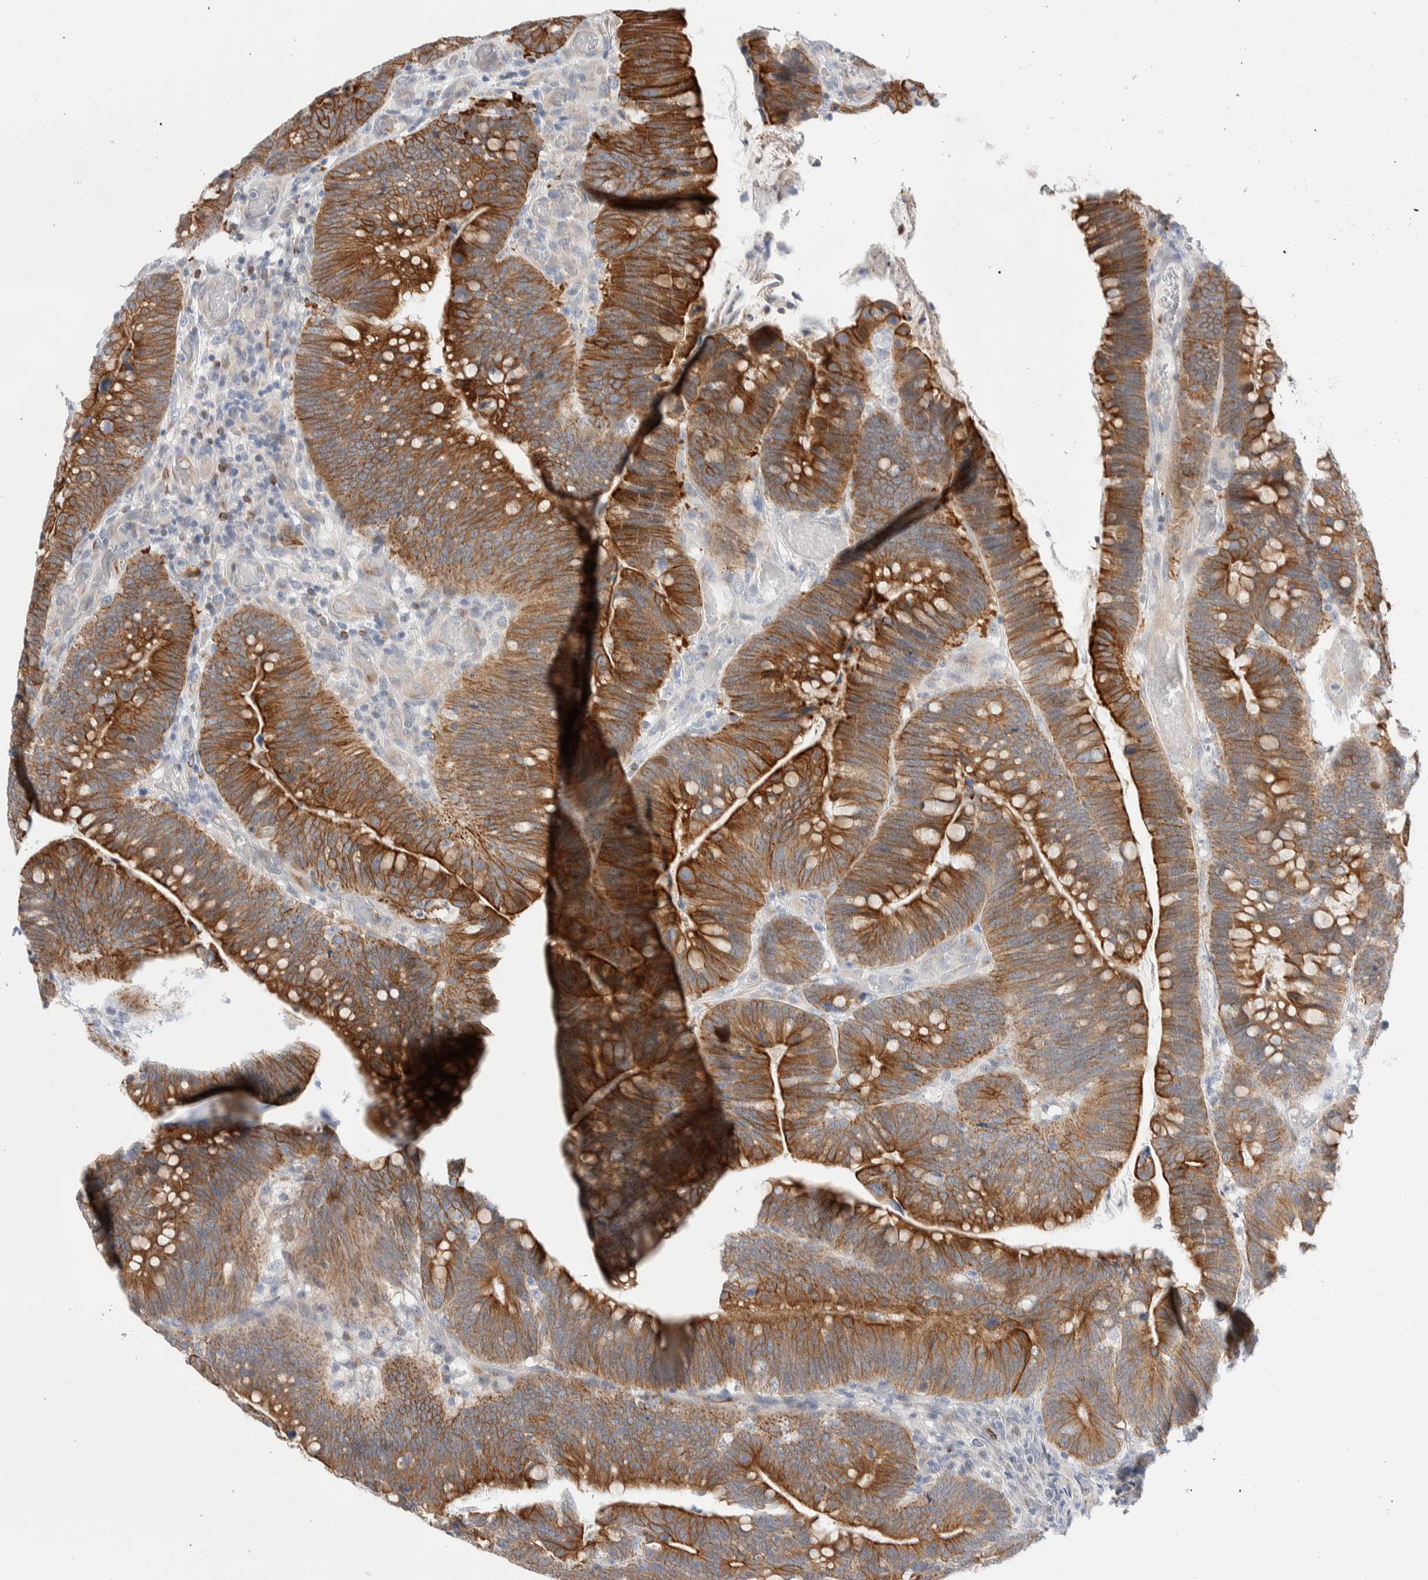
{"staining": {"intensity": "strong", "quantity": ">75%", "location": "cytoplasmic/membranous"}, "tissue": "colorectal cancer", "cell_type": "Tumor cells", "image_type": "cancer", "snomed": [{"axis": "morphology", "description": "Normal tissue, NOS"}, {"axis": "morphology", "description": "Adenocarcinoma, NOS"}, {"axis": "topography", "description": "Colon"}], "caption": "Colorectal cancer stained with DAB IHC shows high levels of strong cytoplasmic/membranous expression in approximately >75% of tumor cells. (Stains: DAB in brown, nuclei in blue, Microscopy: brightfield microscopy at high magnification).", "gene": "C1orf112", "patient": {"sex": "female", "age": 66}}